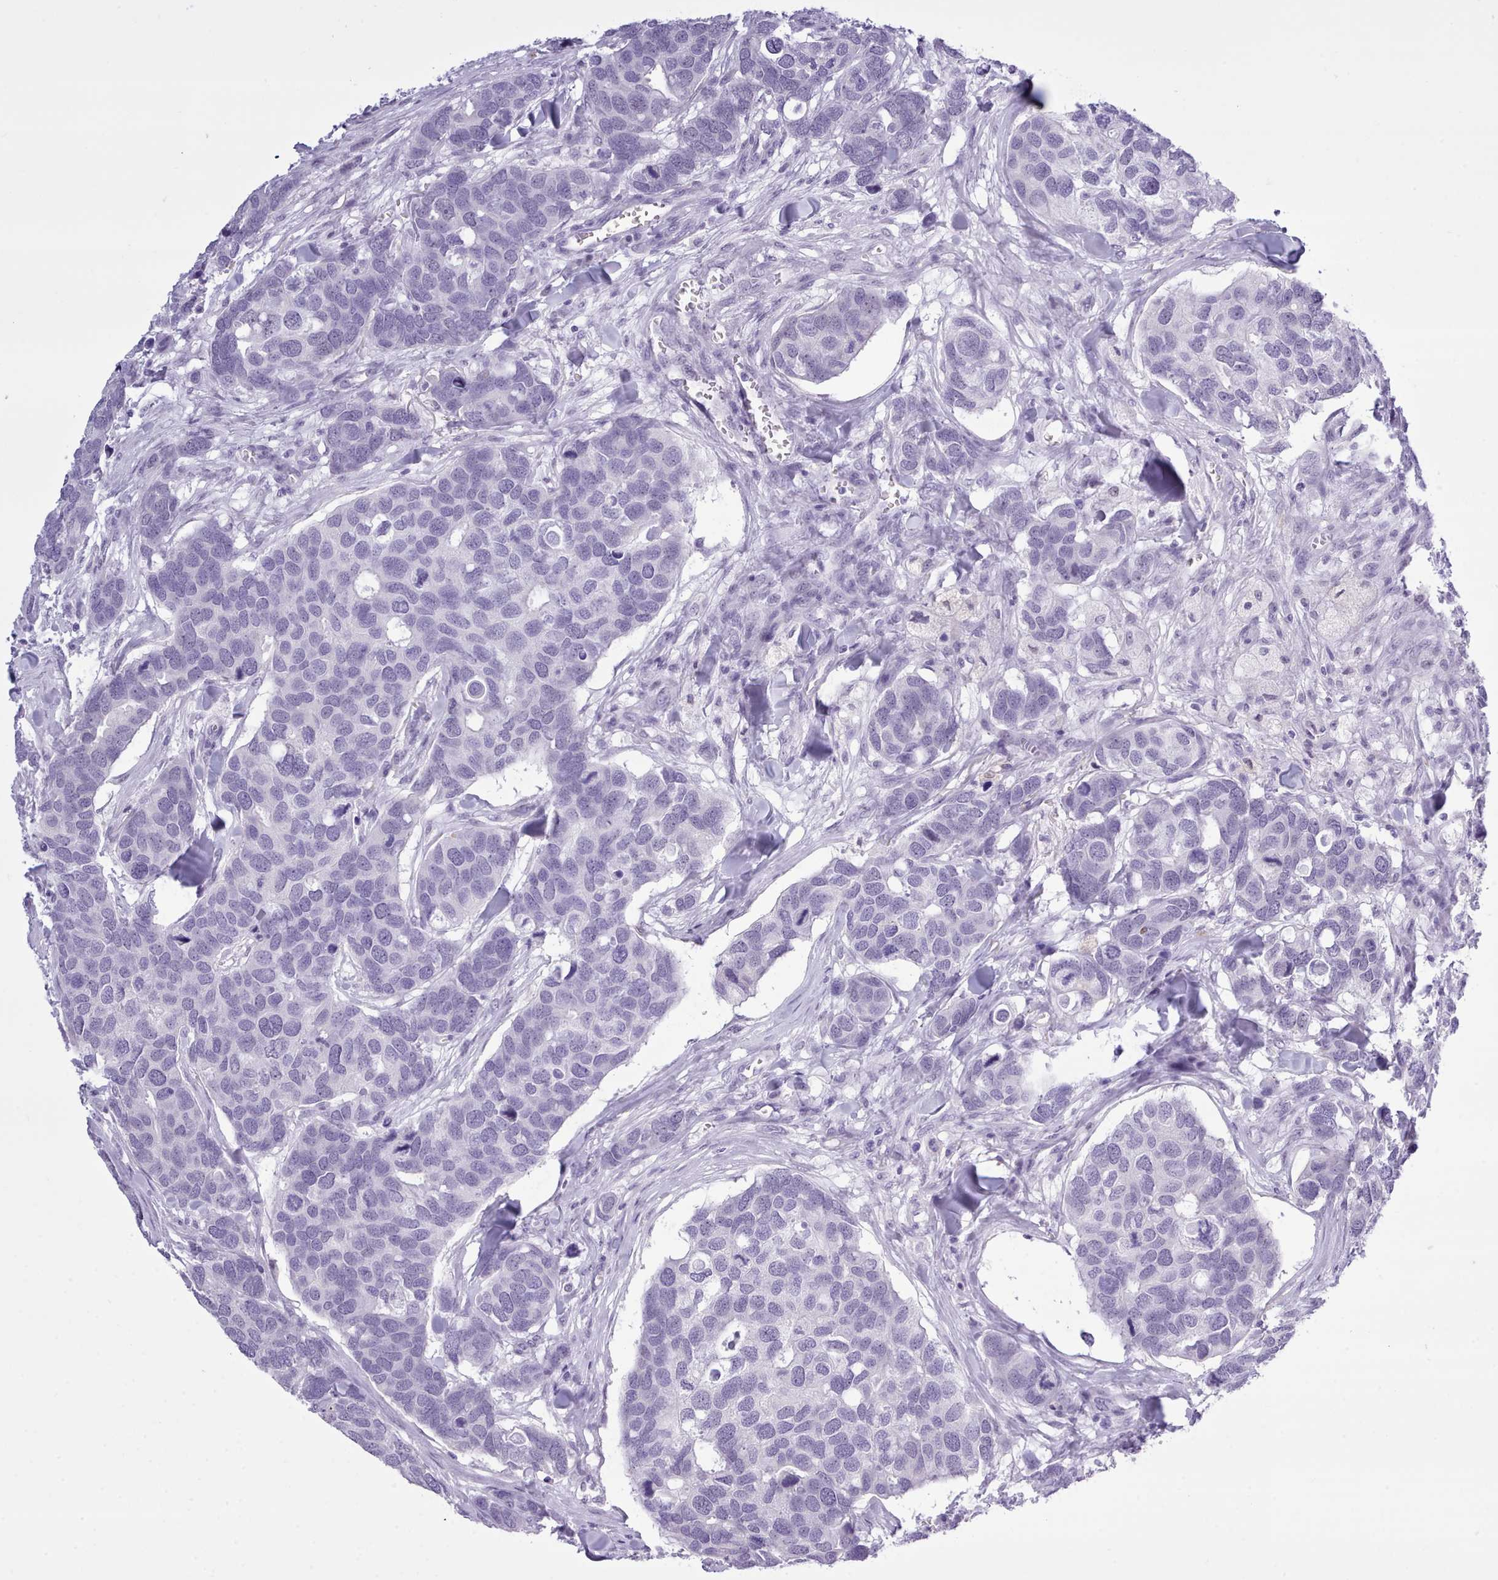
{"staining": {"intensity": "negative", "quantity": "none", "location": "none"}, "tissue": "breast cancer", "cell_type": "Tumor cells", "image_type": "cancer", "snomed": [{"axis": "morphology", "description": "Duct carcinoma"}, {"axis": "topography", "description": "Breast"}], "caption": "An immunohistochemistry image of breast cancer is shown. There is no staining in tumor cells of breast cancer.", "gene": "FBXO48", "patient": {"sex": "female", "age": 83}}